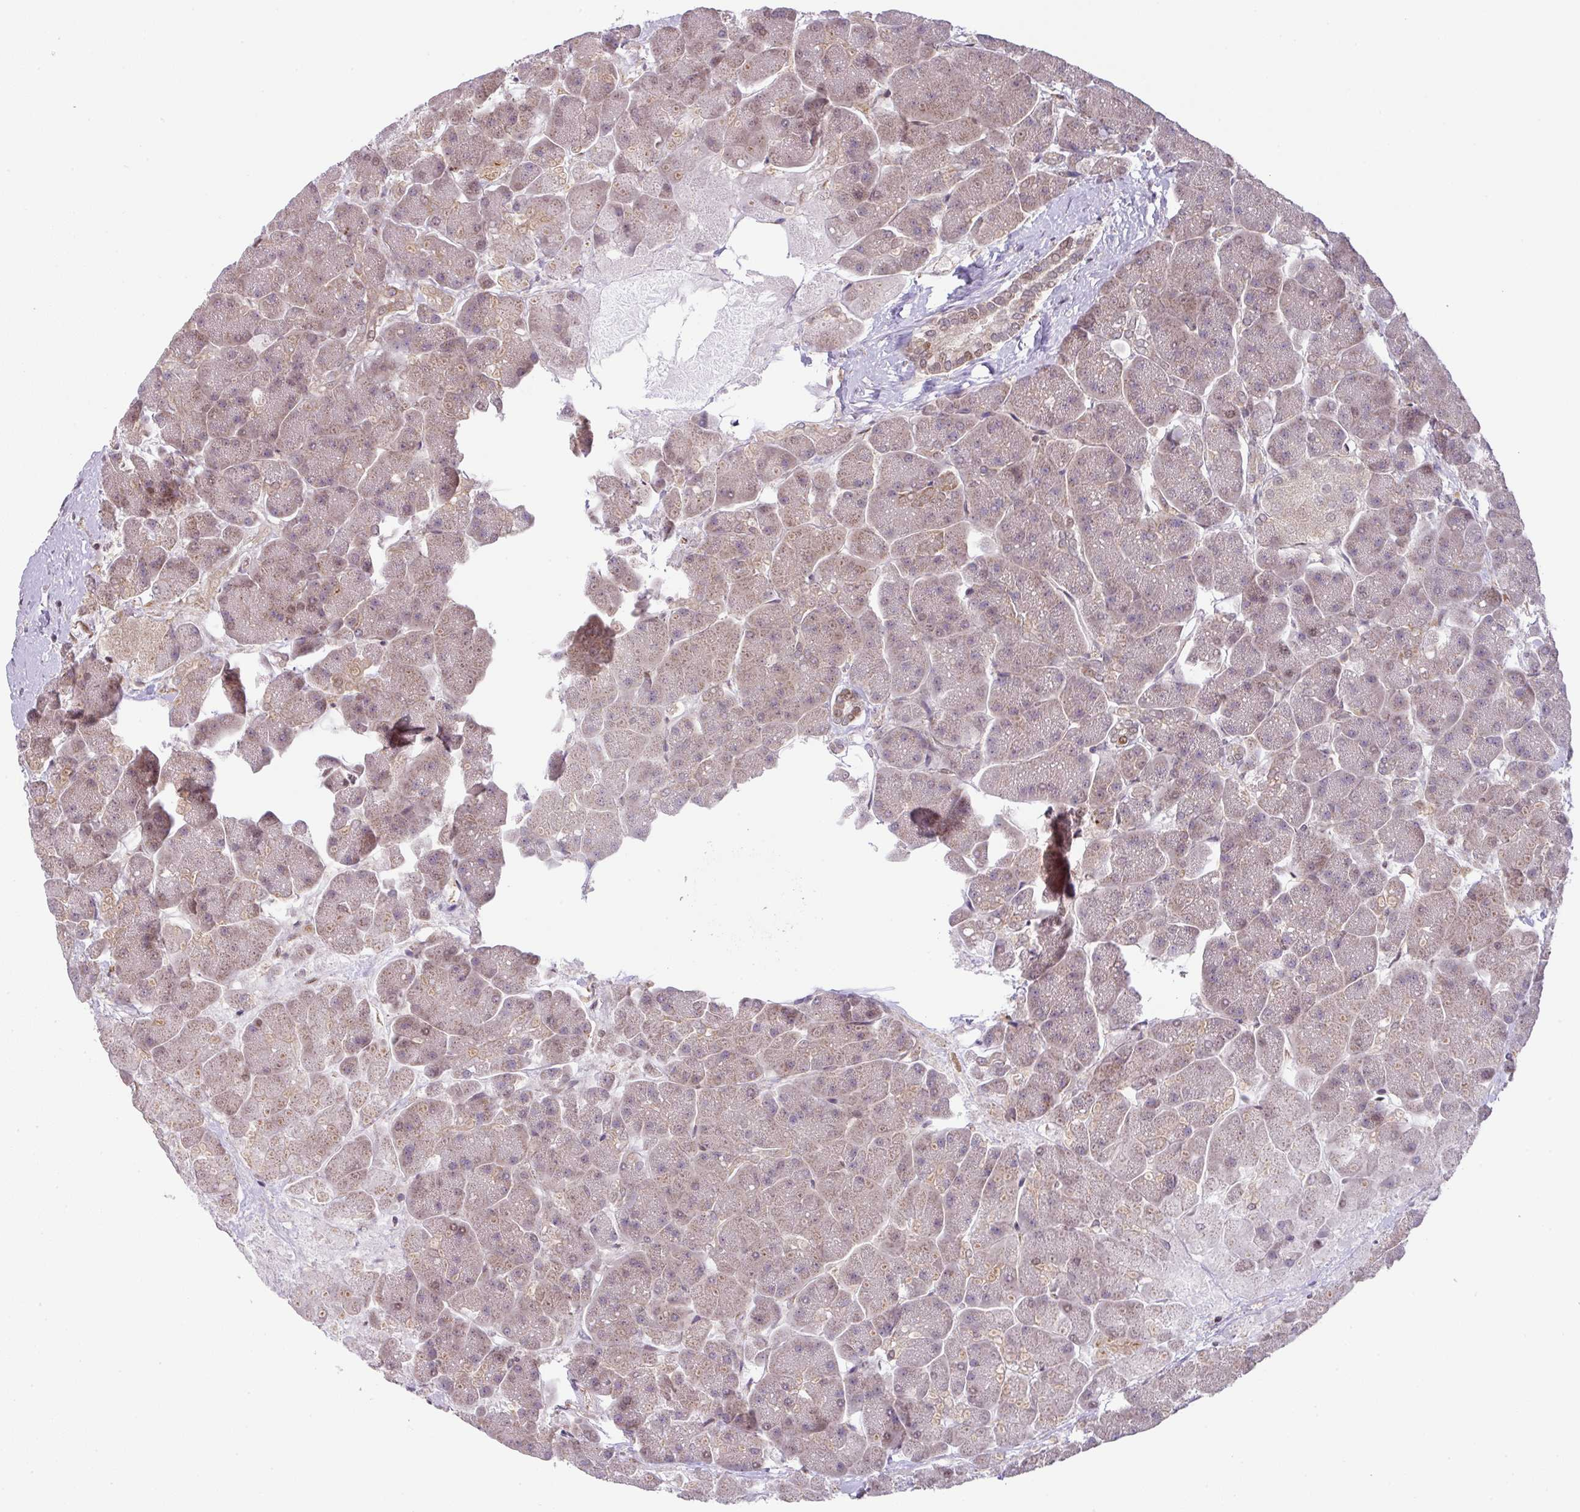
{"staining": {"intensity": "strong", "quantity": "25%-75%", "location": "nuclear"}, "tissue": "pancreas", "cell_type": "Exocrine glandular cells", "image_type": "normal", "snomed": [{"axis": "morphology", "description": "Normal tissue, NOS"}, {"axis": "topography", "description": "Pancreas"}, {"axis": "topography", "description": "Peripheral nerve tissue"}], "caption": "A histopathology image of human pancreas stained for a protein exhibits strong nuclear brown staining in exocrine glandular cells.", "gene": "PLK1", "patient": {"sex": "male", "age": 54}}